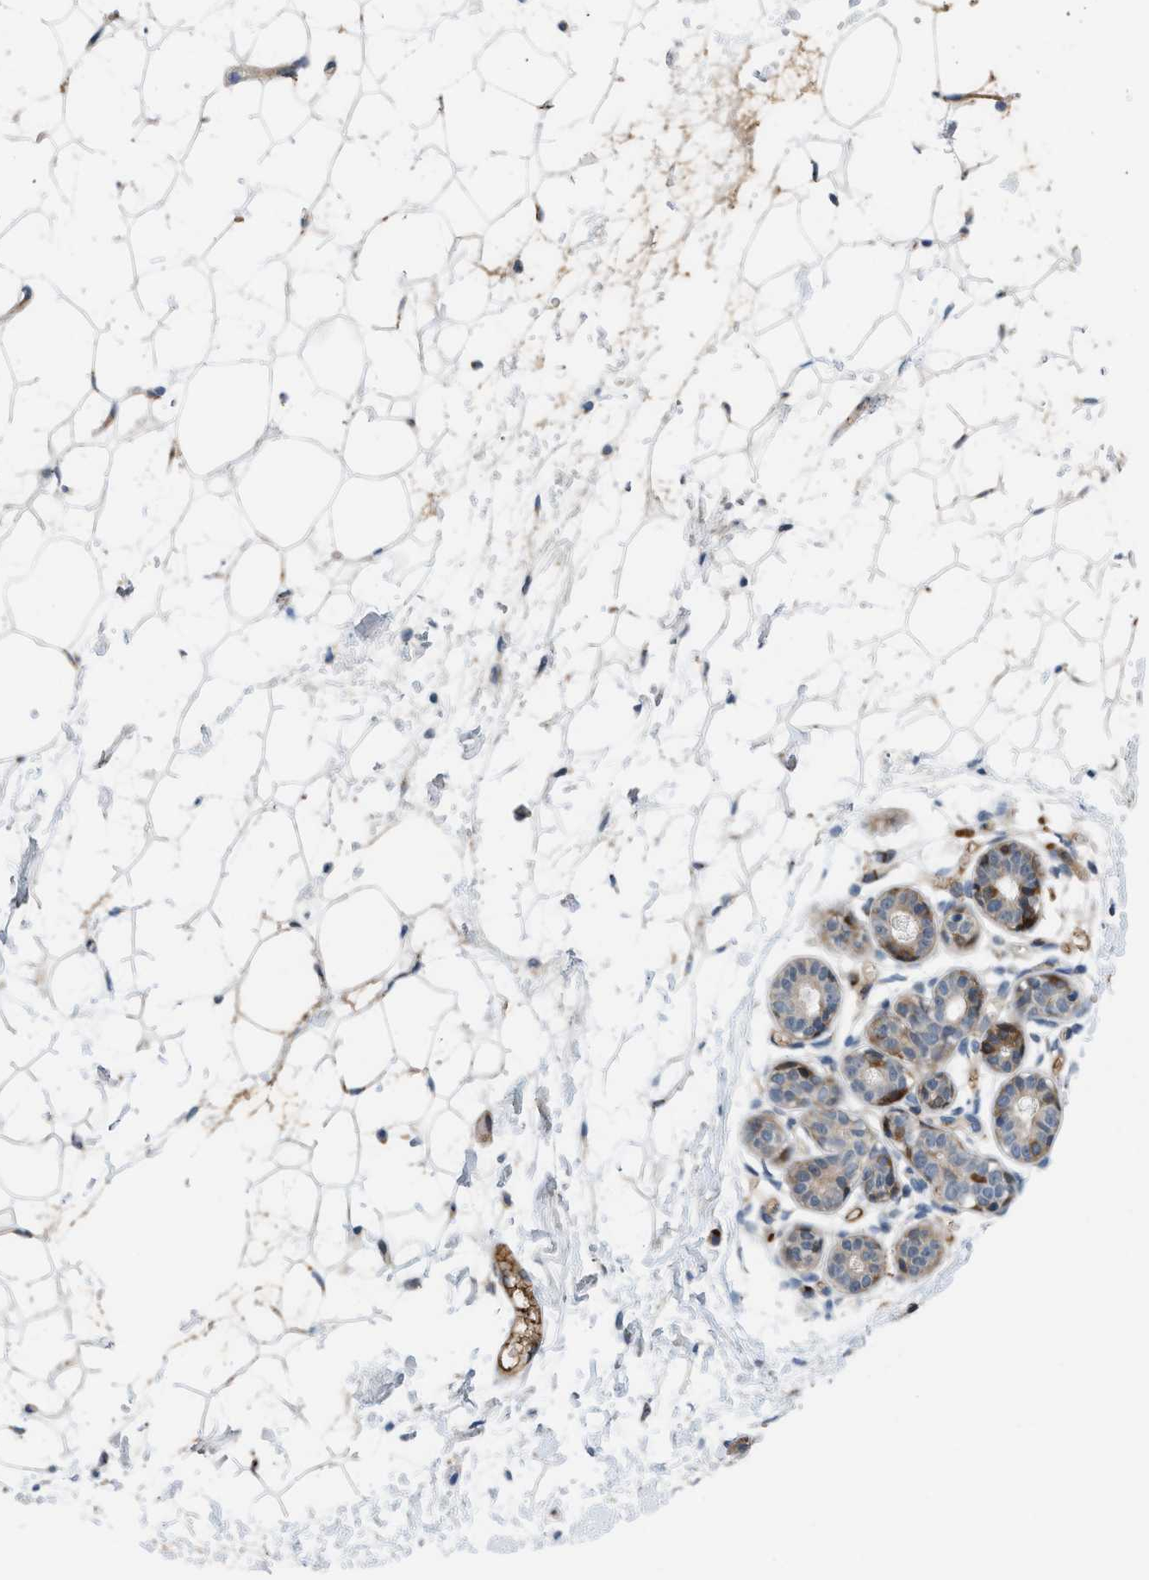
{"staining": {"intensity": "weak", "quantity": "25%-75%", "location": "cytoplasmic/membranous"}, "tissue": "breast", "cell_type": "Adipocytes", "image_type": "normal", "snomed": [{"axis": "morphology", "description": "Normal tissue, NOS"}, {"axis": "topography", "description": "Breast"}], "caption": "Benign breast reveals weak cytoplasmic/membranous positivity in about 25%-75% of adipocytes The staining was performed using DAB to visualize the protein expression in brown, while the nuclei were stained in blue with hematoxylin (Magnification: 20x)..", "gene": "DIPK1A", "patient": {"sex": "female", "age": 22}}